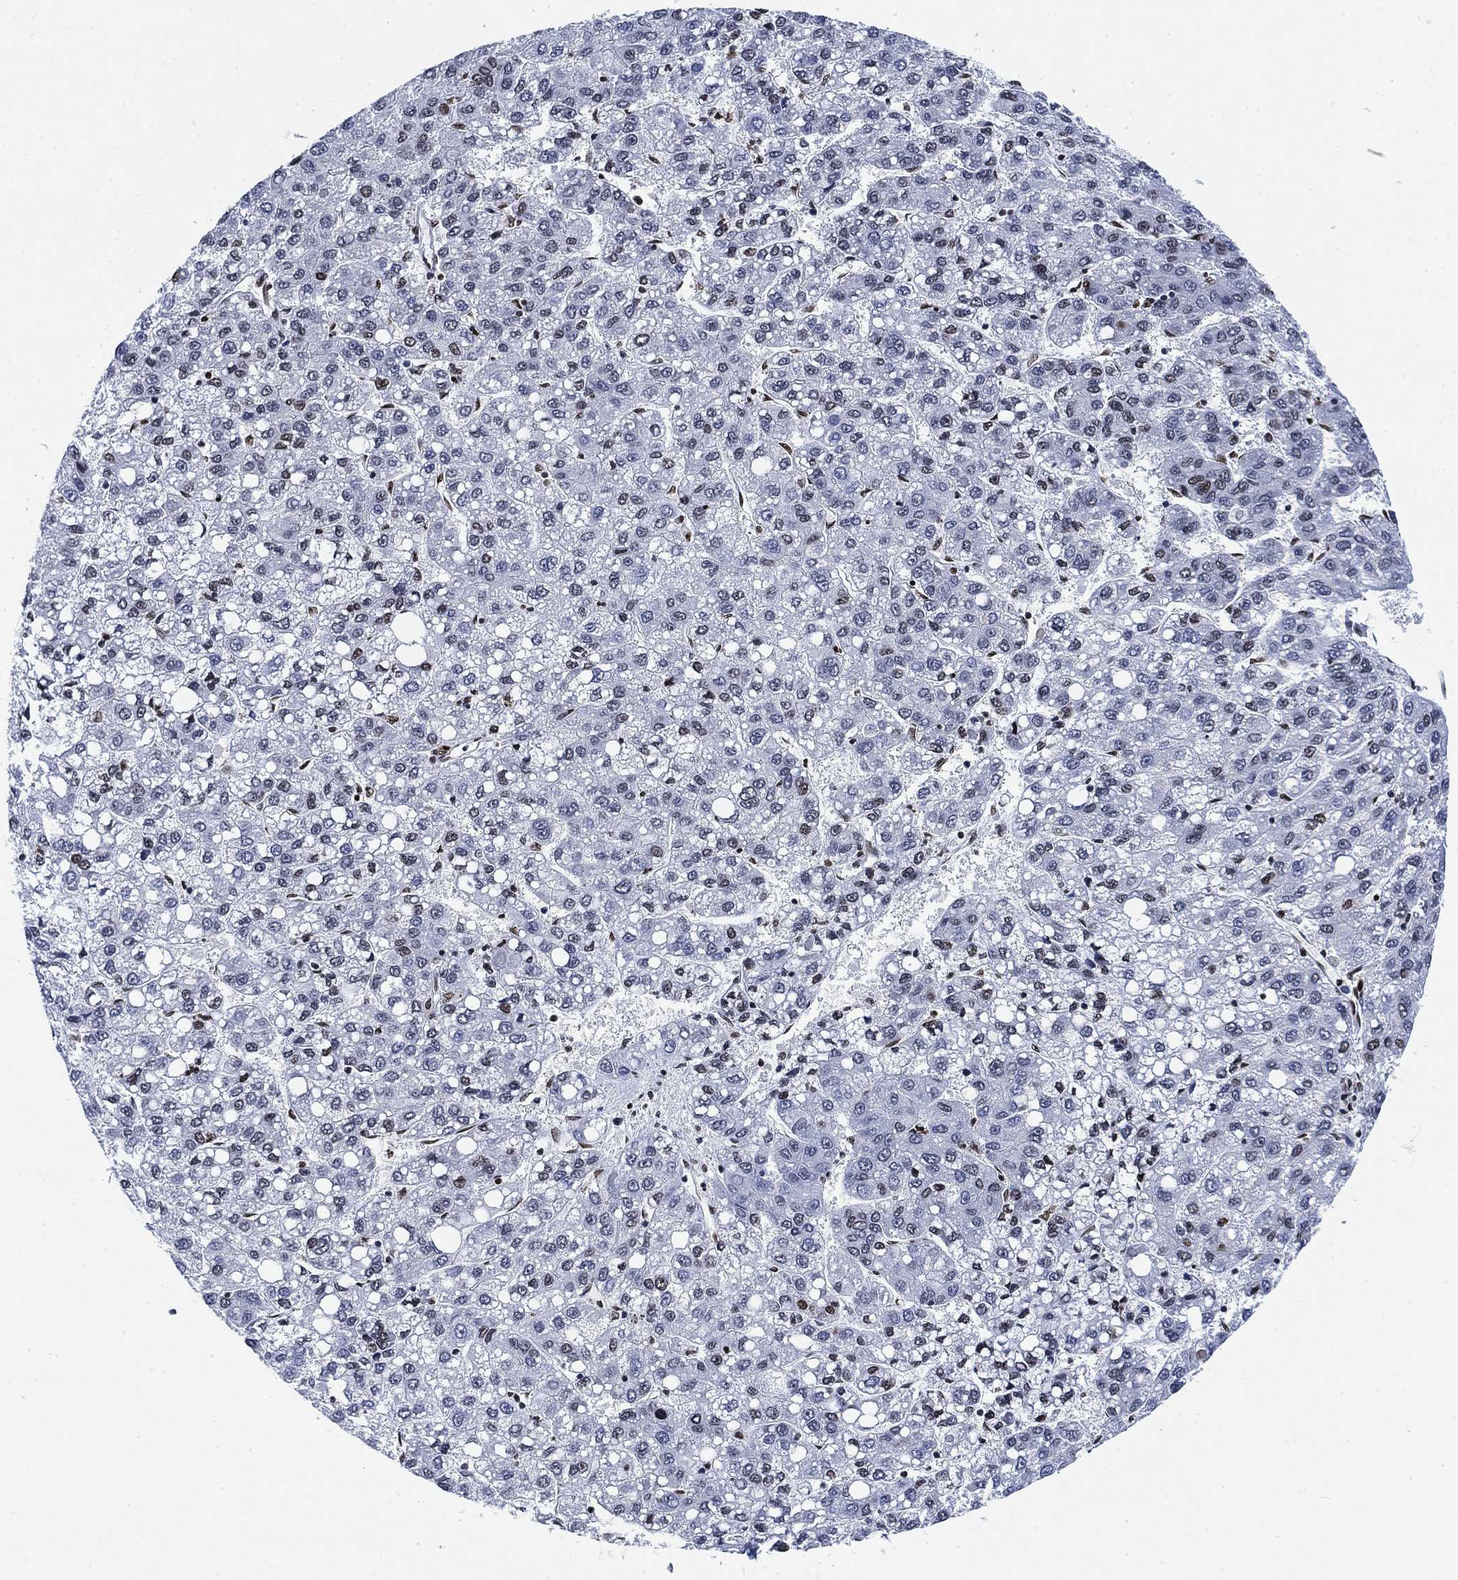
{"staining": {"intensity": "moderate", "quantity": "<25%", "location": "nuclear"}, "tissue": "liver cancer", "cell_type": "Tumor cells", "image_type": "cancer", "snomed": [{"axis": "morphology", "description": "Carcinoma, Hepatocellular, NOS"}, {"axis": "topography", "description": "Liver"}], "caption": "Tumor cells exhibit low levels of moderate nuclear staining in about <25% of cells in human liver hepatocellular carcinoma. Nuclei are stained in blue.", "gene": "H1-10", "patient": {"sex": "female", "age": 82}}